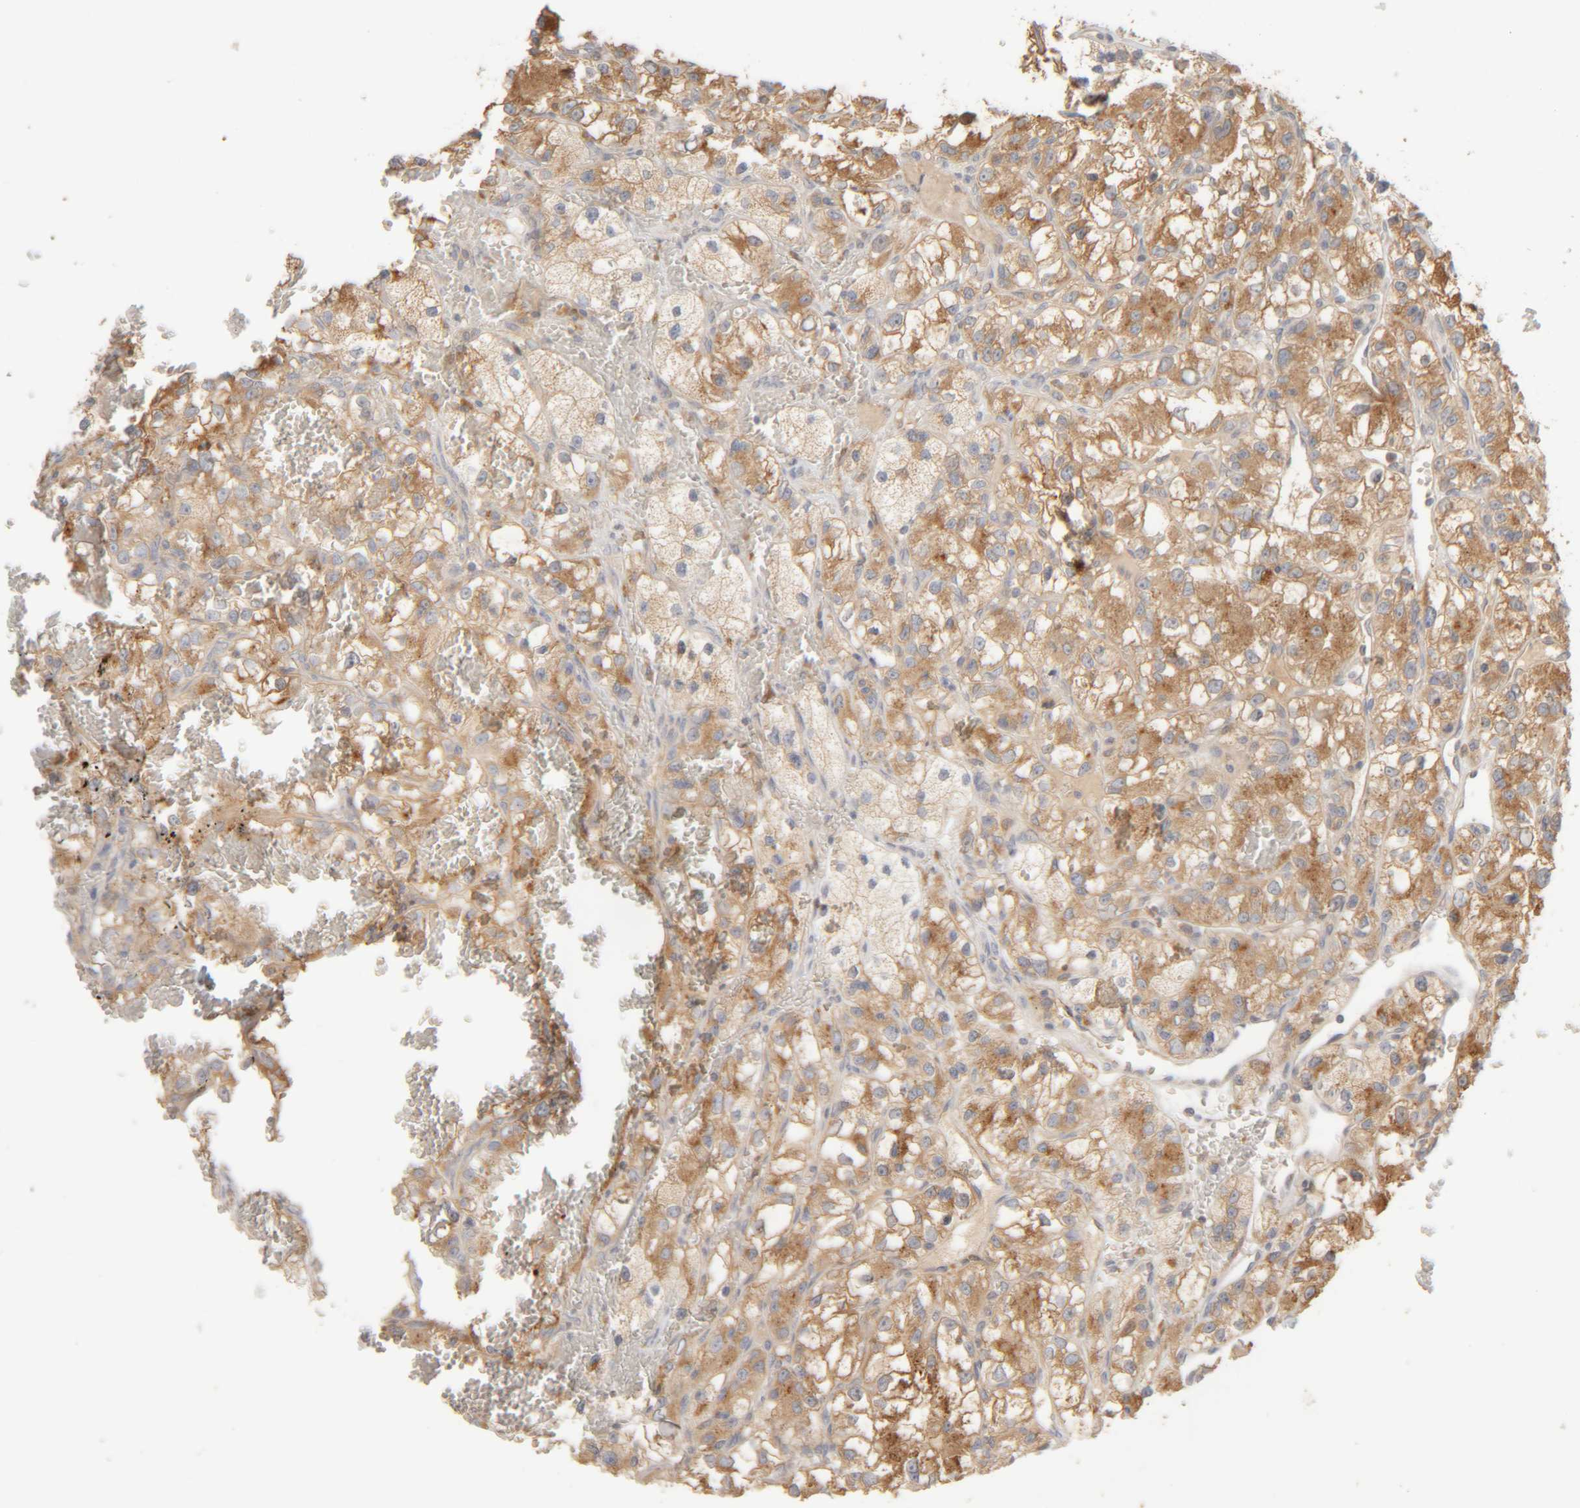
{"staining": {"intensity": "moderate", "quantity": ">75%", "location": "cytoplasmic/membranous"}, "tissue": "renal cancer", "cell_type": "Tumor cells", "image_type": "cancer", "snomed": [{"axis": "morphology", "description": "Adenocarcinoma, NOS"}, {"axis": "topography", "description": "Kidney"}], "caption": "Immunohistochemistry histopathology image of adenocarcinoma (renal) stained for a protein (brown), which shows medium levels of moderate cytoplasmic/membranous positivity in approximately >75% of tumor cells.", "gene": "TMEM192", "patient": {"sex": "female", "age": 57}}